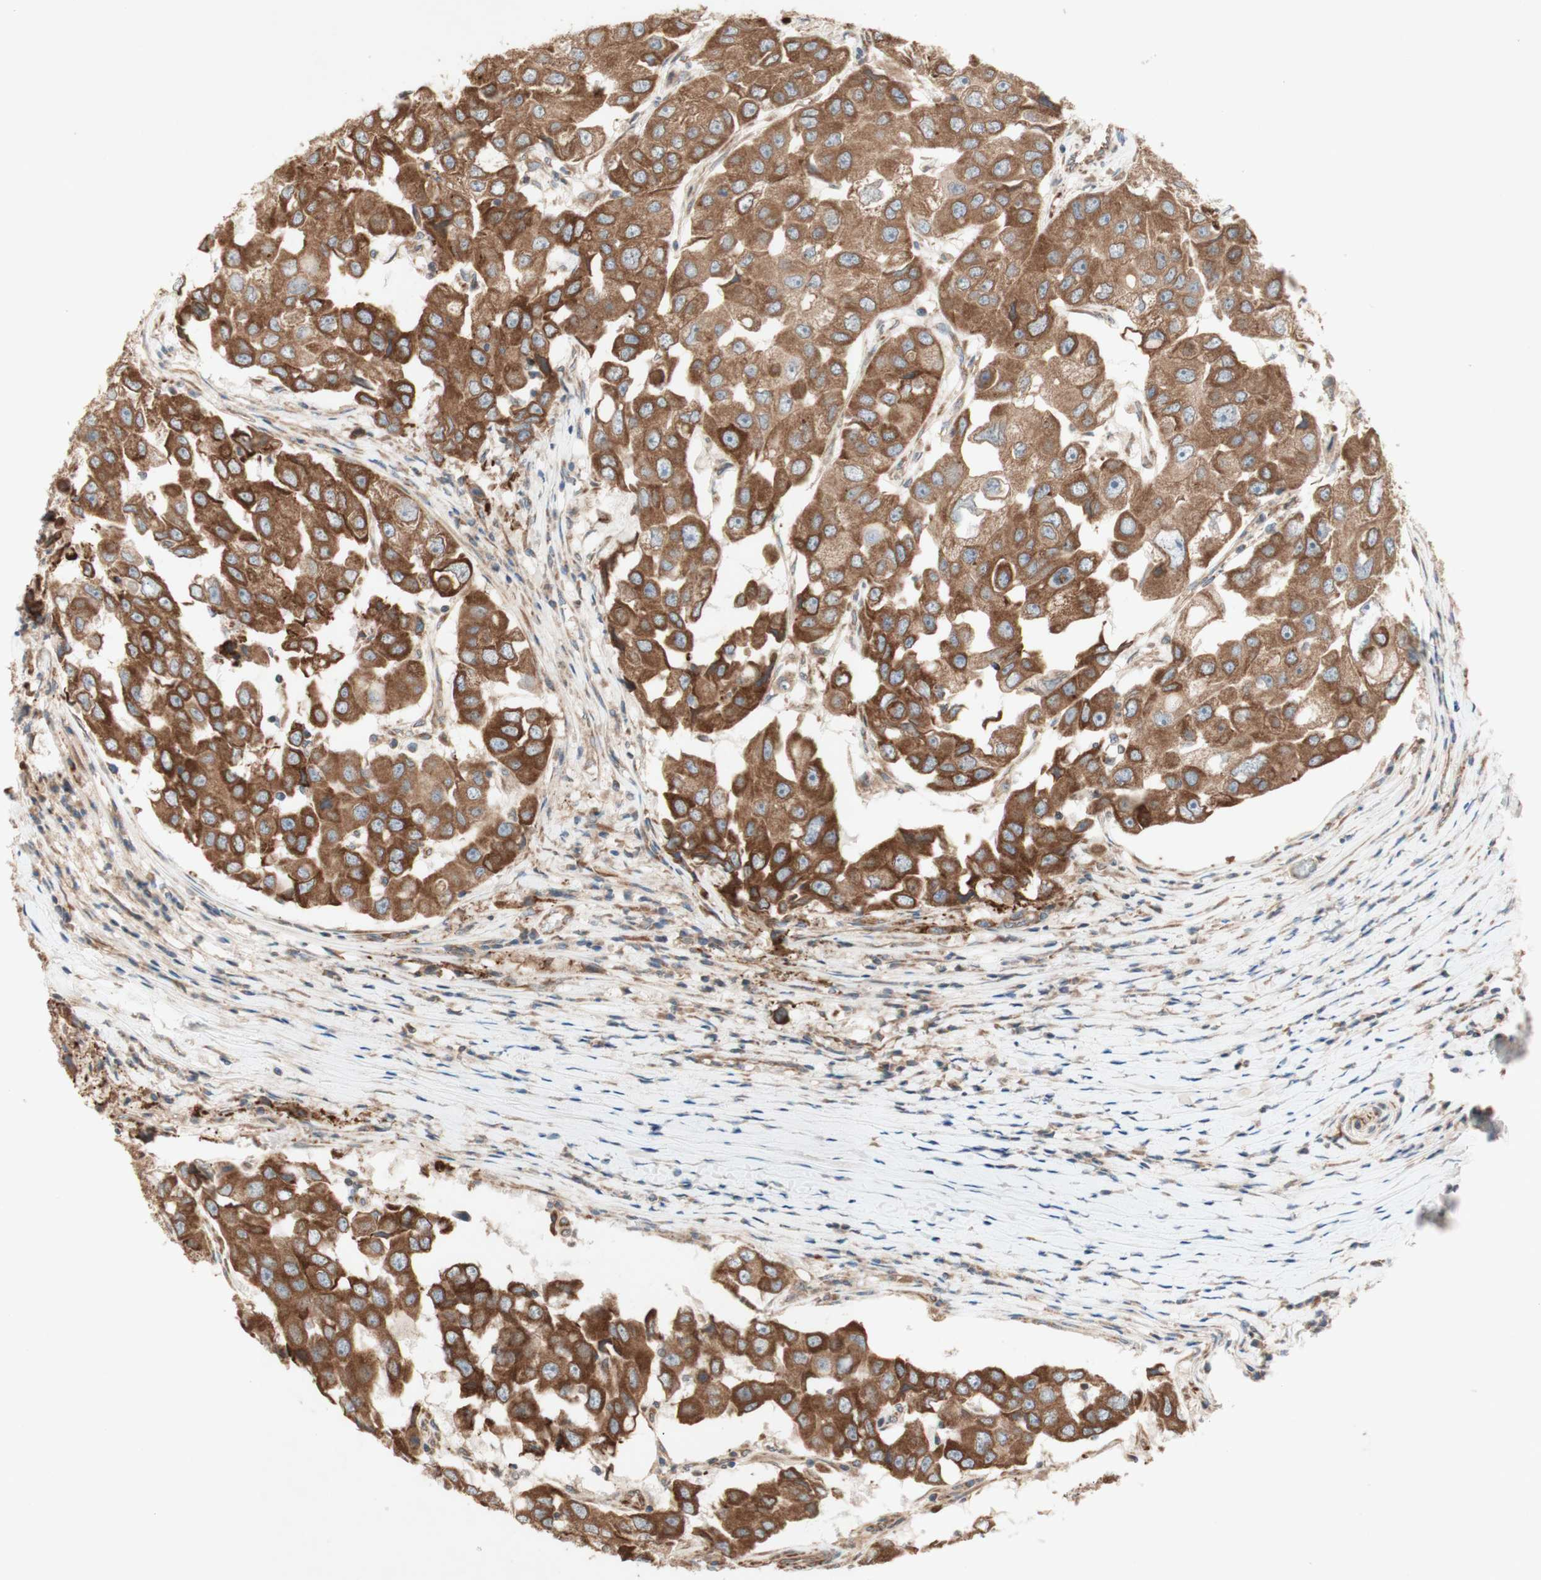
{"staining": {"intensity": "strong", "quantity": ">75%", "location": "cytoplasmic/membranous"}, "tissue": "breast cancer", "cell_type": "Tumor cells", "image_type": "cancer", "snomed": [{"axis": "morphology", "description": "Duct carcinoma"}, {"axis": "topography", "description": "Breast"}], "caption": "Breast cancer stained for a protein (brown) exhibits strong cytoplasmic/membranous positive positivity in approximately >75% of tumor cells.", "gene": "SOCS2", "patient": {"sex": "female", "age": 27}}